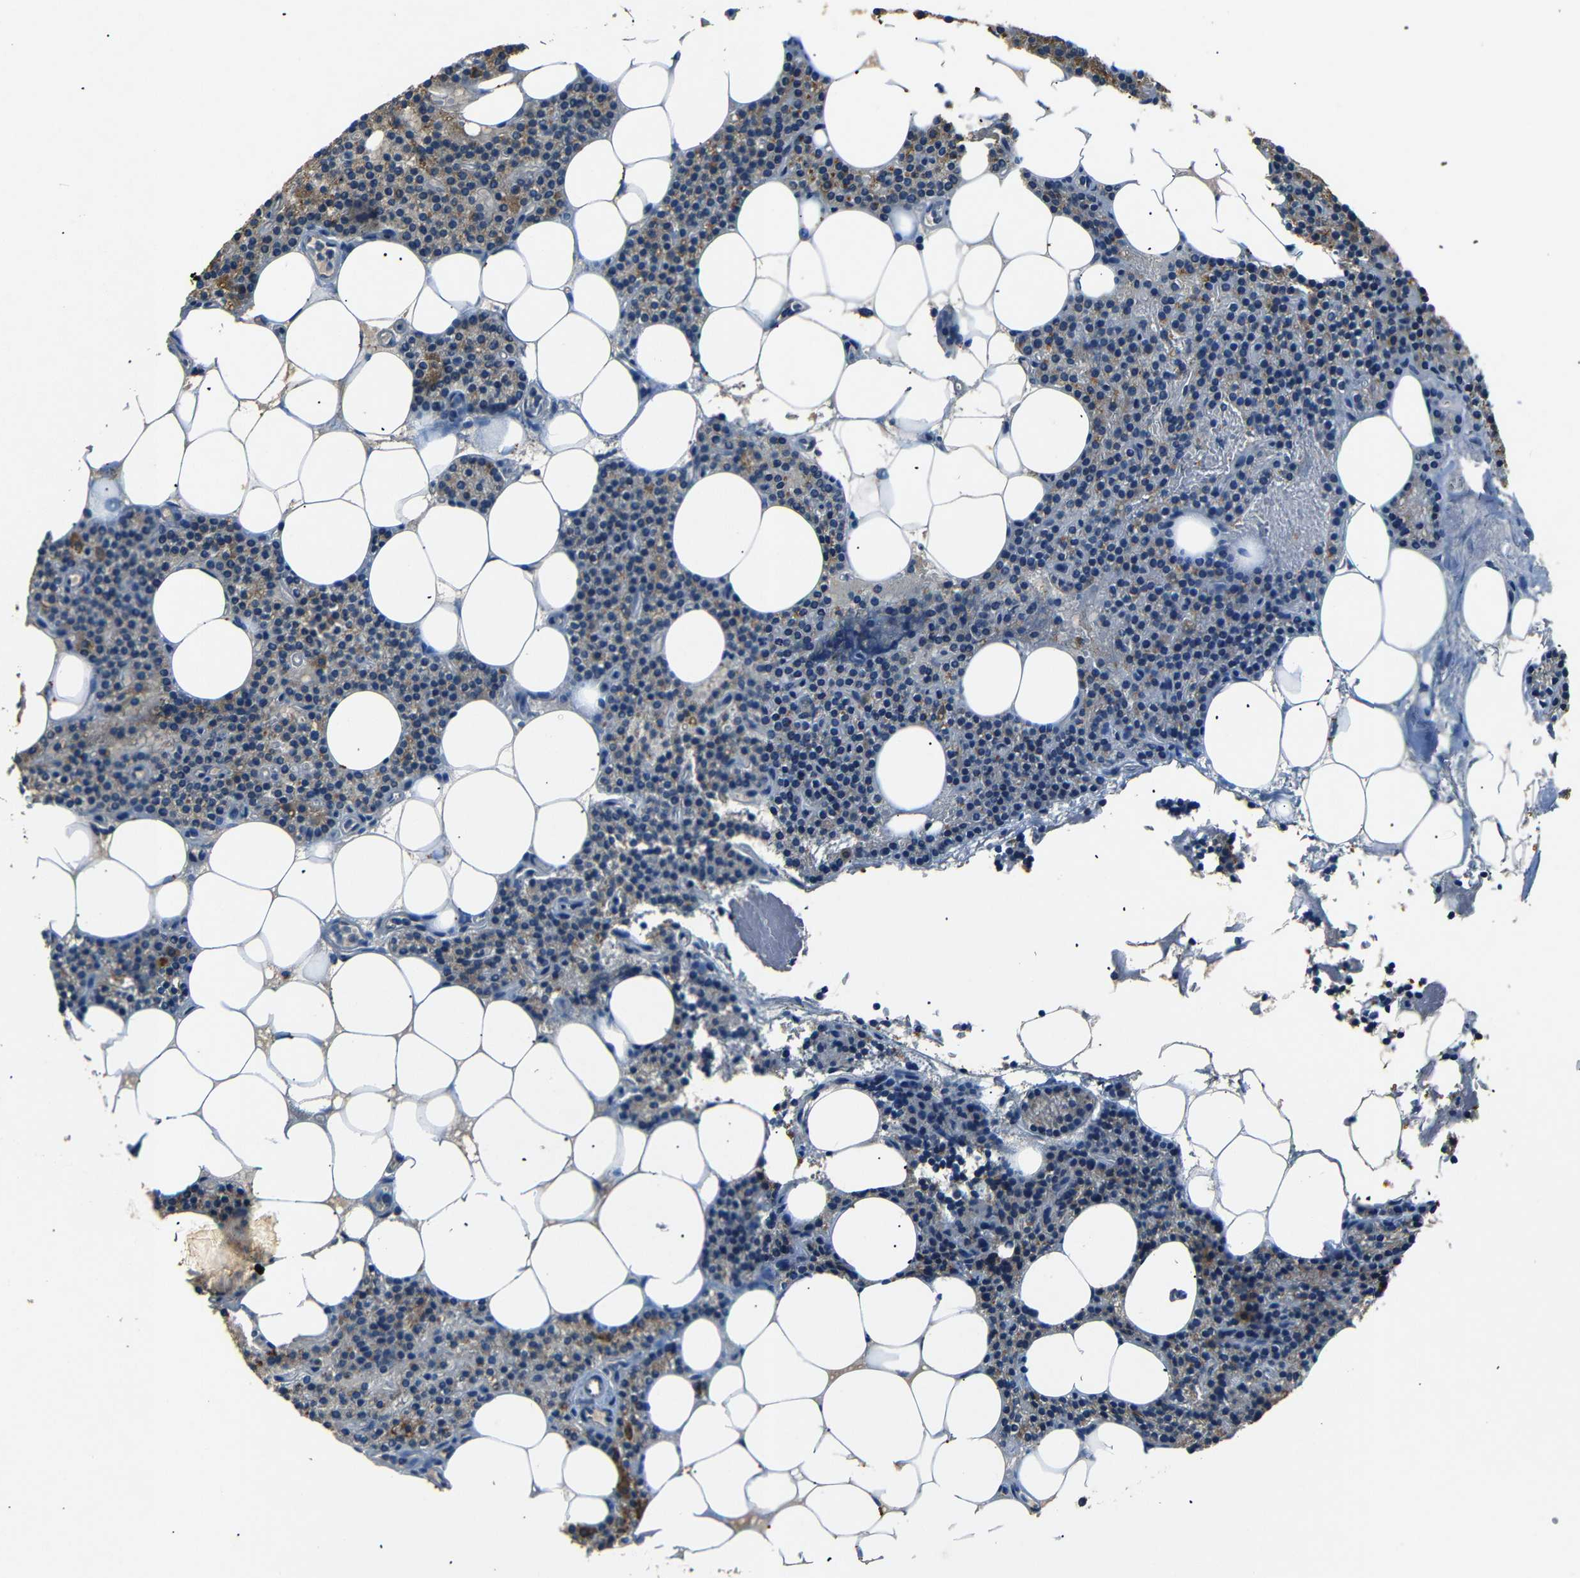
{"staining": {"intensity": "strong", "quantity": ">75%", "location": "cytoplasmic/membranous"}, "tissue": "parathyroid gland", "cell_type": "Glandular cells", "image_type": "normal", "snomed": [{"axis": "morphology", "description": "Normal tissue, NOS"}, {"axis": "morphology", "description": "Adenoma, NOS"}, {"axis": "topography", "description": "Parathyroid gland"}], "caption": "The micrograph exhibits immunohistochemical staining of unremarkable parathyroid gland. There is strong cytoplasmic/membranous staining is present in about >75% of glandular cells. The staining is performed using DAB brown chromogen to label protein expression. The nuclei are counter-stained blue using hematoxylin.", "gene": "NETO2", "patient": {"sex": "female", "age": 51}}